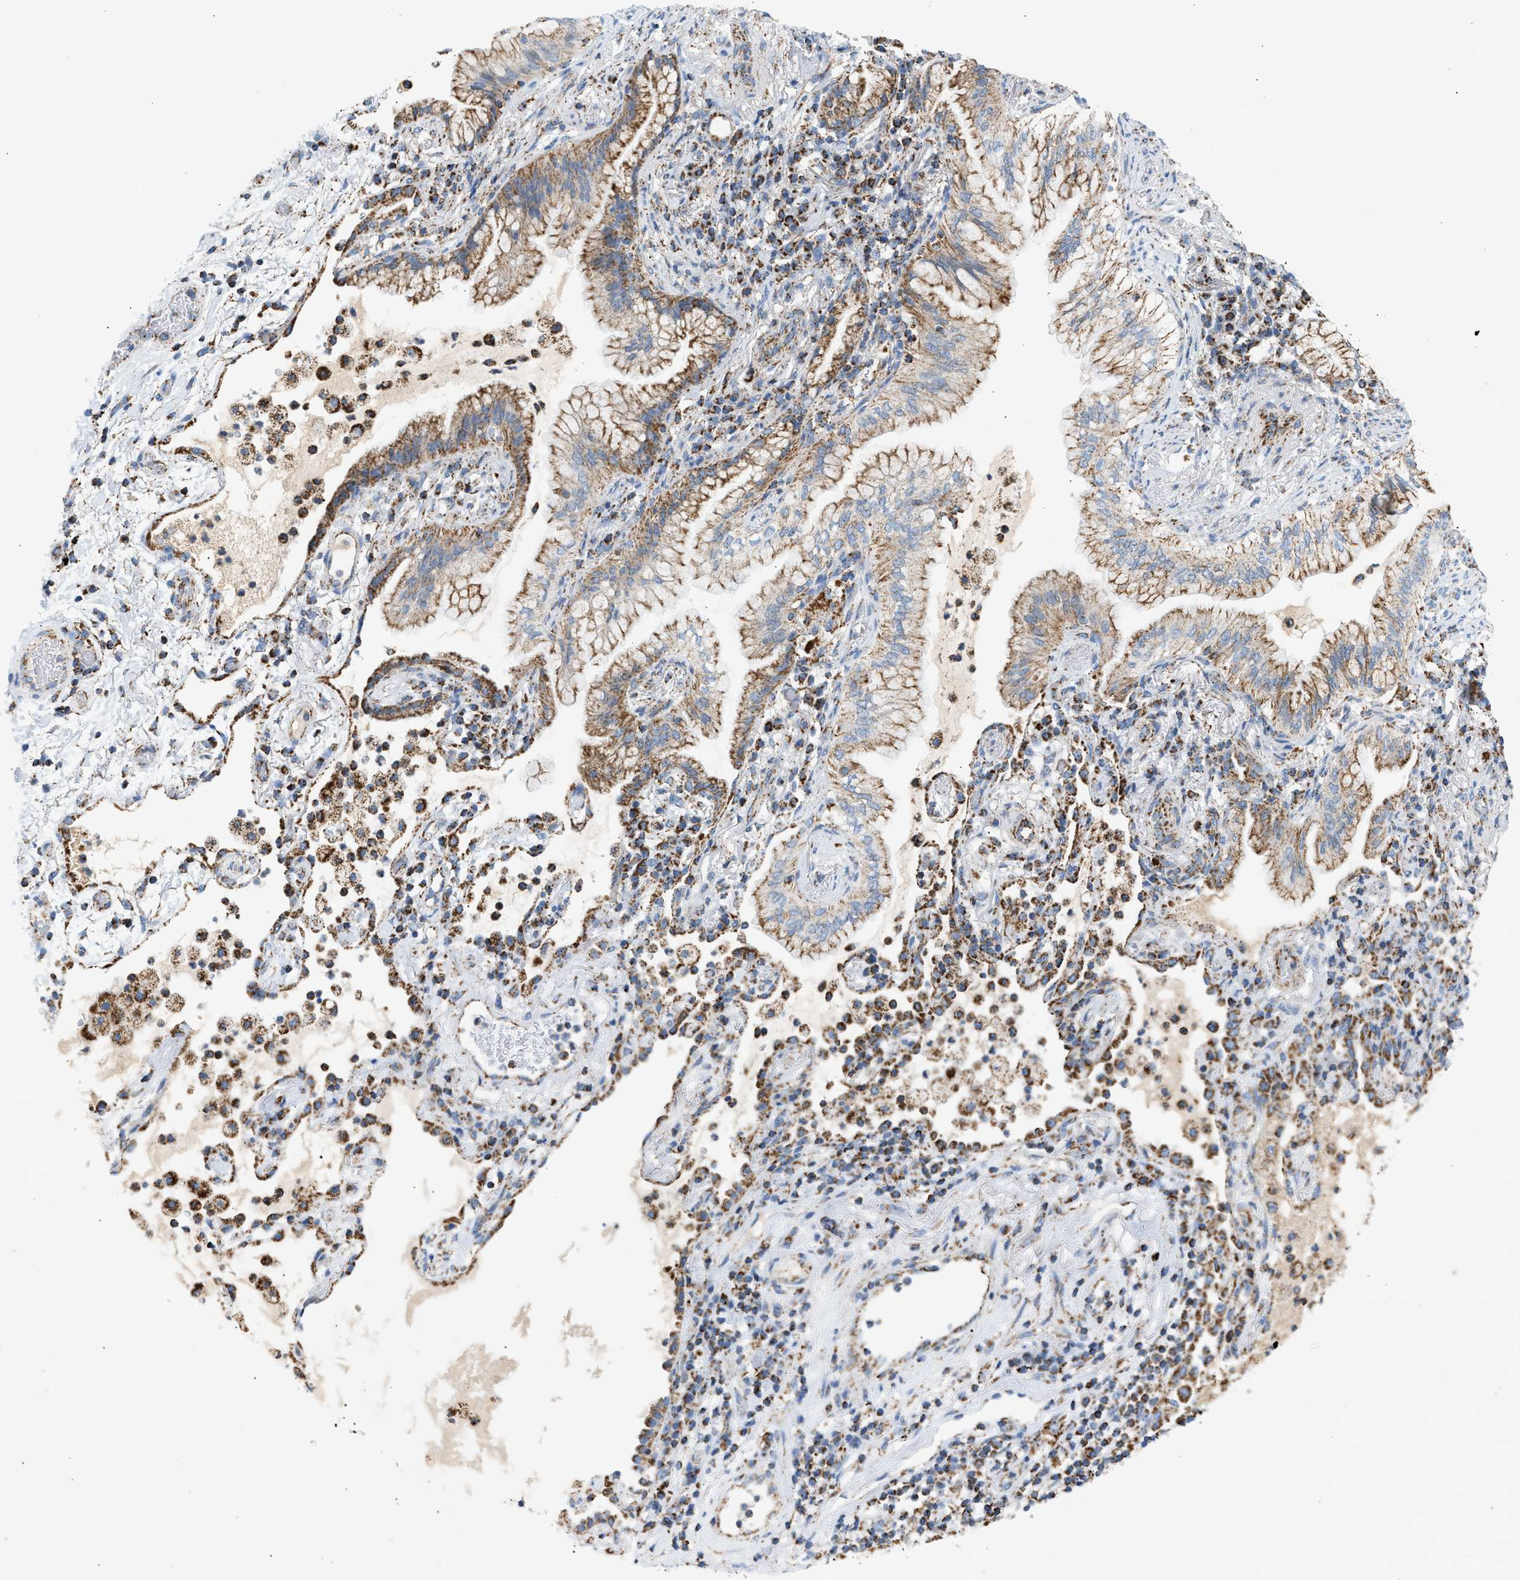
{"staining": {"intensity": "moderate", "quantity": ">75%", "location": "cytoplasmic/membranous"}, "tissue": "lung cancer", "cell_type": "Tumor cells", "image_type": "cancer", "snomed": [{"axis": "morphology", "description": "Adenocarcinoma, NOS"}, {"axis": "topography", "description": "Lung"}], "caption": "Protein expression analysis of human adenocarcinoma (lung) reveals moderate cytoplasmic/membranous expression in about >75% of tumor cells.", "gene": "OGDH", "patient": {"sex": "female", "age": 70}}